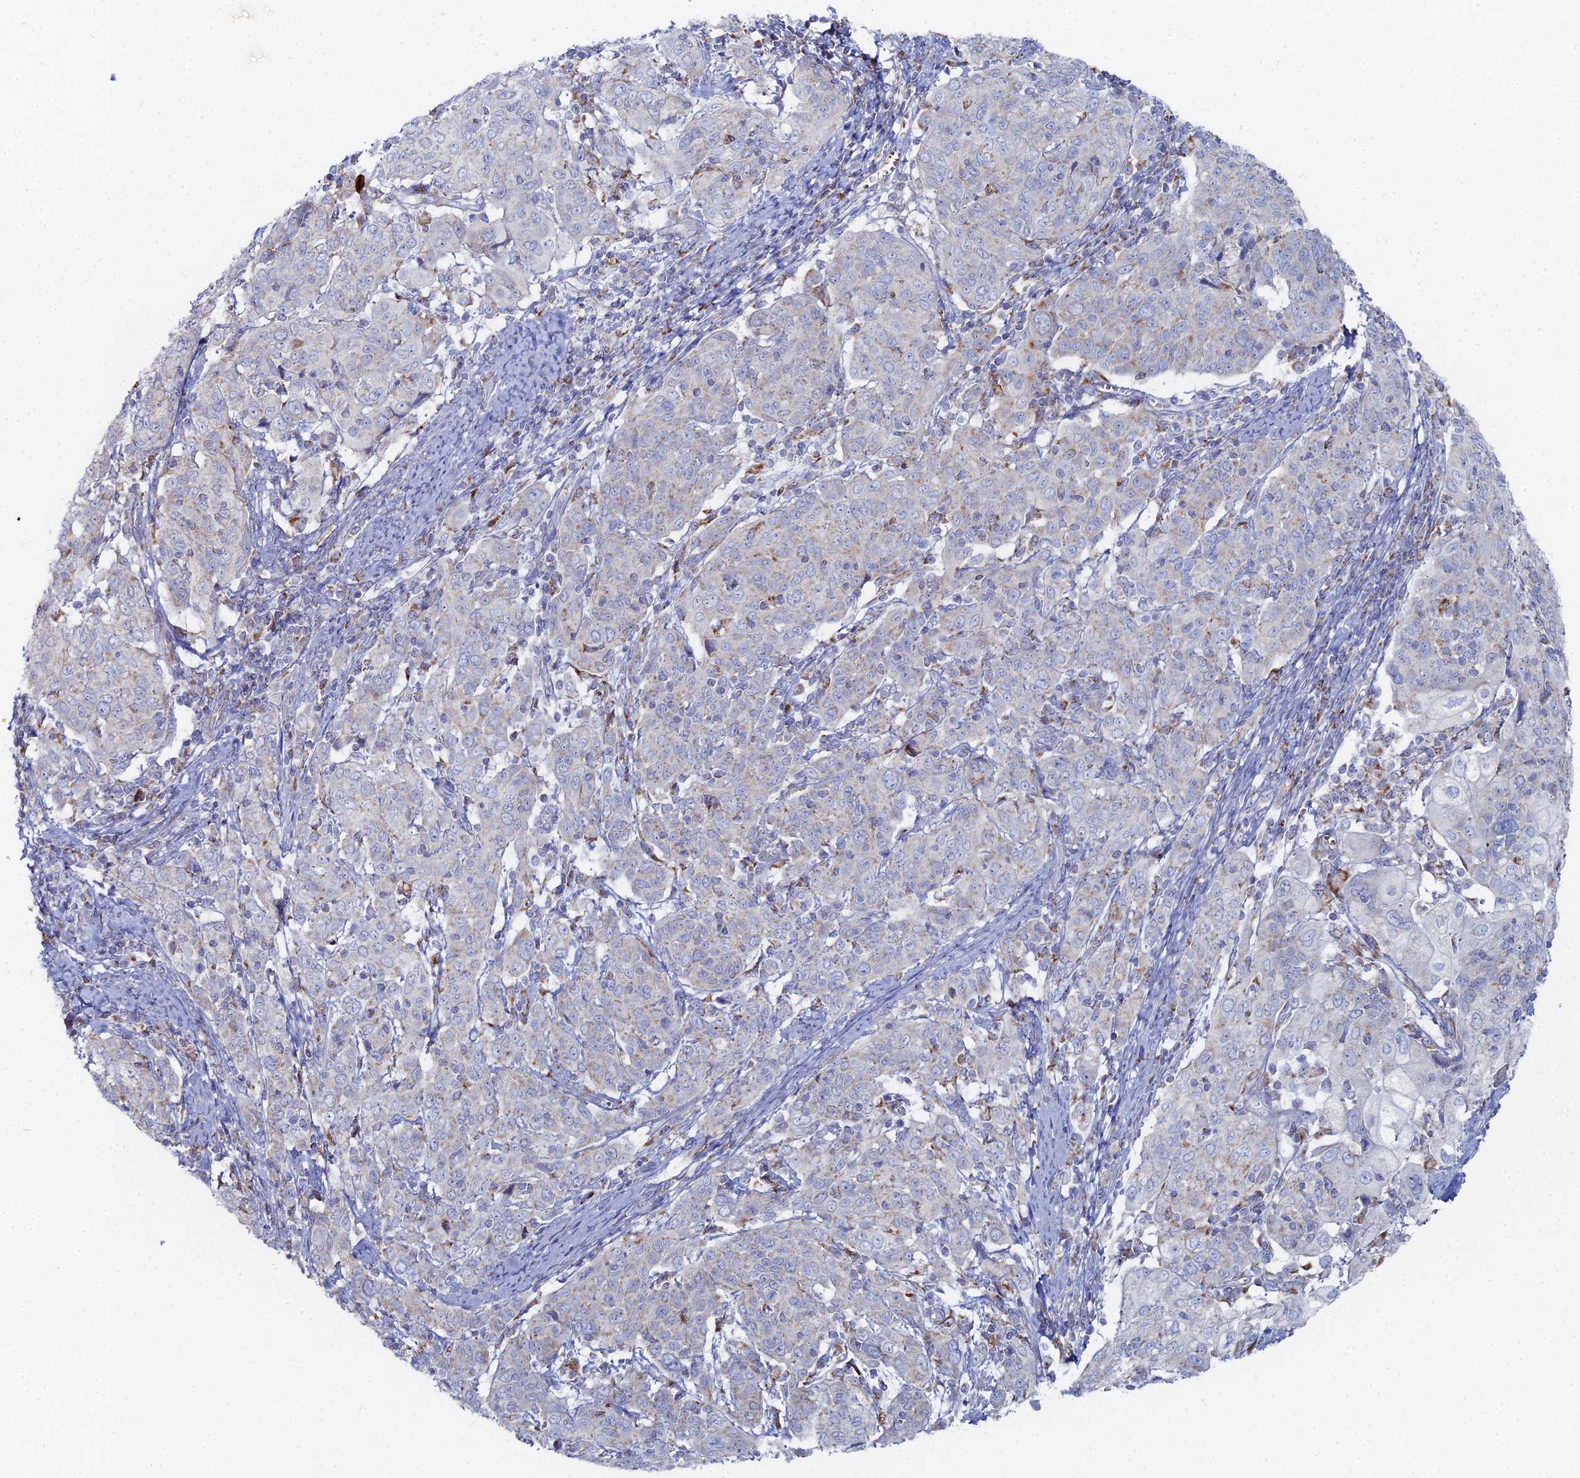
{"staining": {"intensity": "negative", "quantity": "none", "location": "none"}, "tissue": "cervical cancer", "cell_type": "Tumor cells", "image_type": "cancer", "snomed": [{"axis": "morphology", "description": "Squamous cell carcinoma, NOS"}, {"axis": "topography", "description": "Cervix"}], "caption": "DAB (3,3'-diaminobenzidine) immunohistochemical staining of squamous cell carcinoma (cervical) shows no significant staining in tumor cells. The staining was performed using DAB to visualize the protein expression in brown, while the nuclei were stained in blue with hematoxylin (Magnification: 20x).", "gene": "MPC1", "patient": {"sex": "female", "age": 67}}